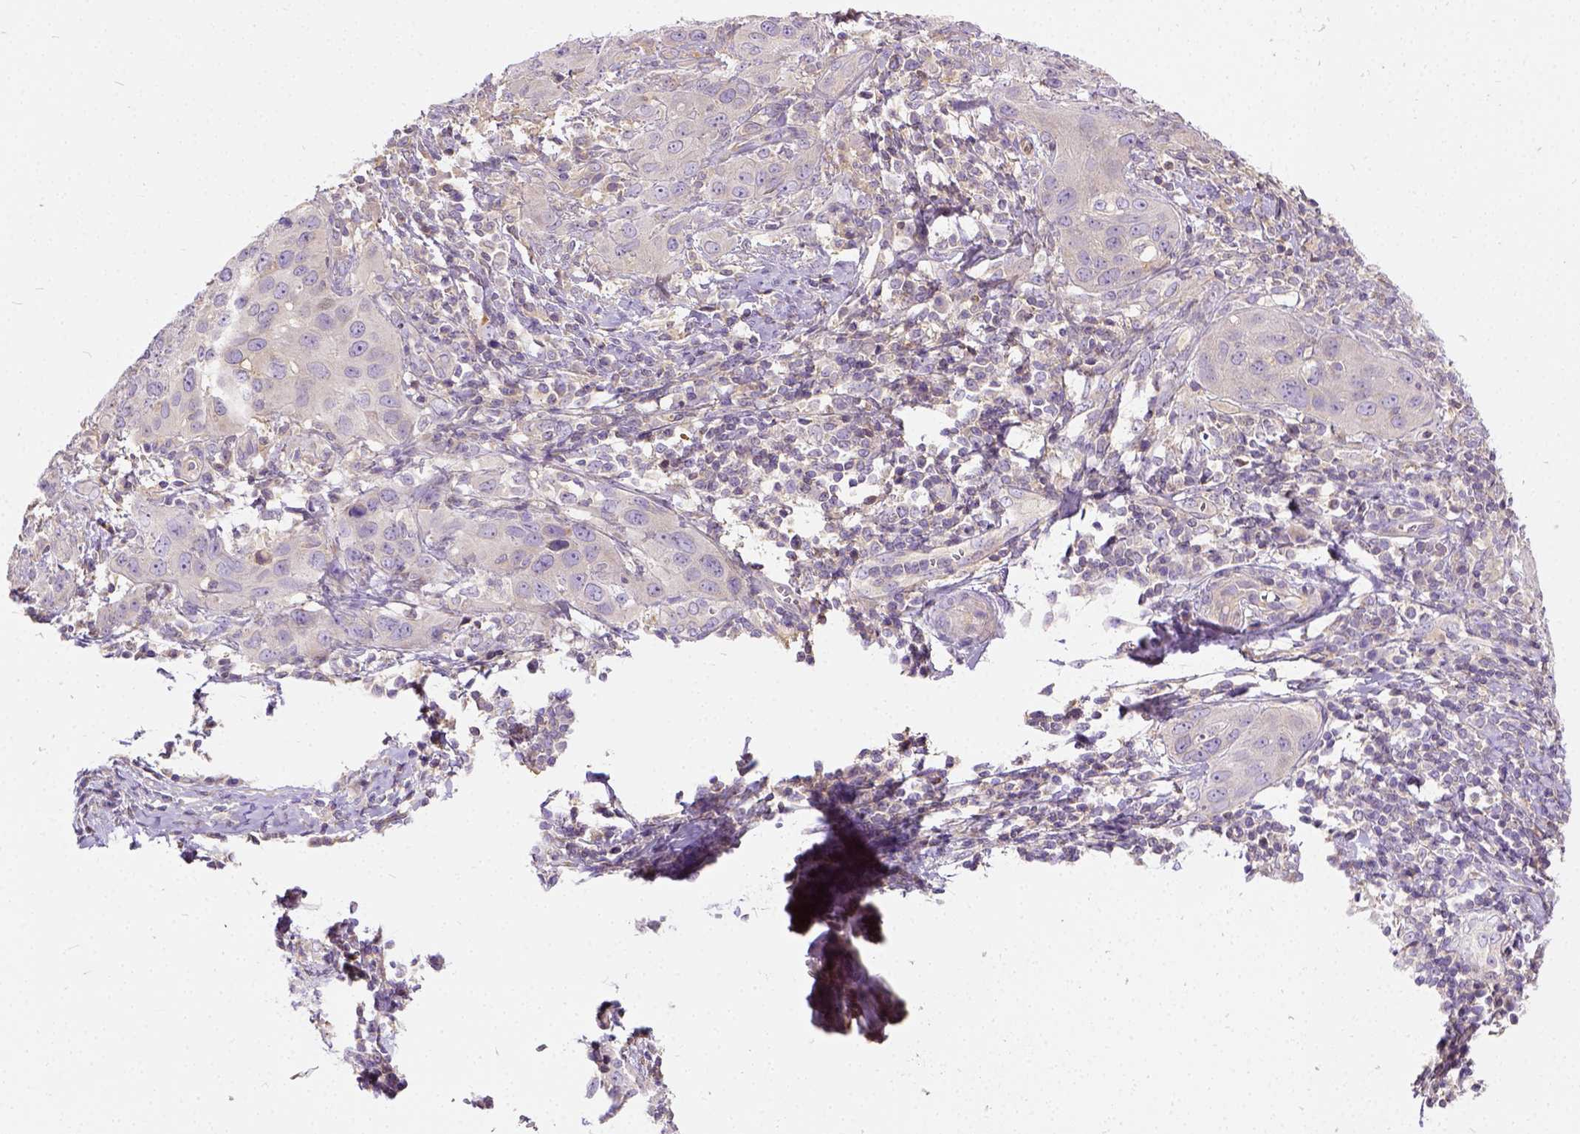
{"staining": {"intensity": "negative", "quantity": "none", "location": "none"}, "tissue": "cervical cancer", "cell_type": "Tumor cells", "image_type": "cancer", "snomed": [{"axis": "morphology", "description": "Normal tissue, NOS"}, {"axis": "morphology", "description": "Squamous cell carcinoma, NOS"}, {"axis": "topography", "description": "Cervix"}], "caption": "A high-resolution micrograph shows IHC staining of cervical cancer, which shows no significant positivity in tumor cells.", "gene": "CADM4", "patient": {"sex": "female", "age": 51}}